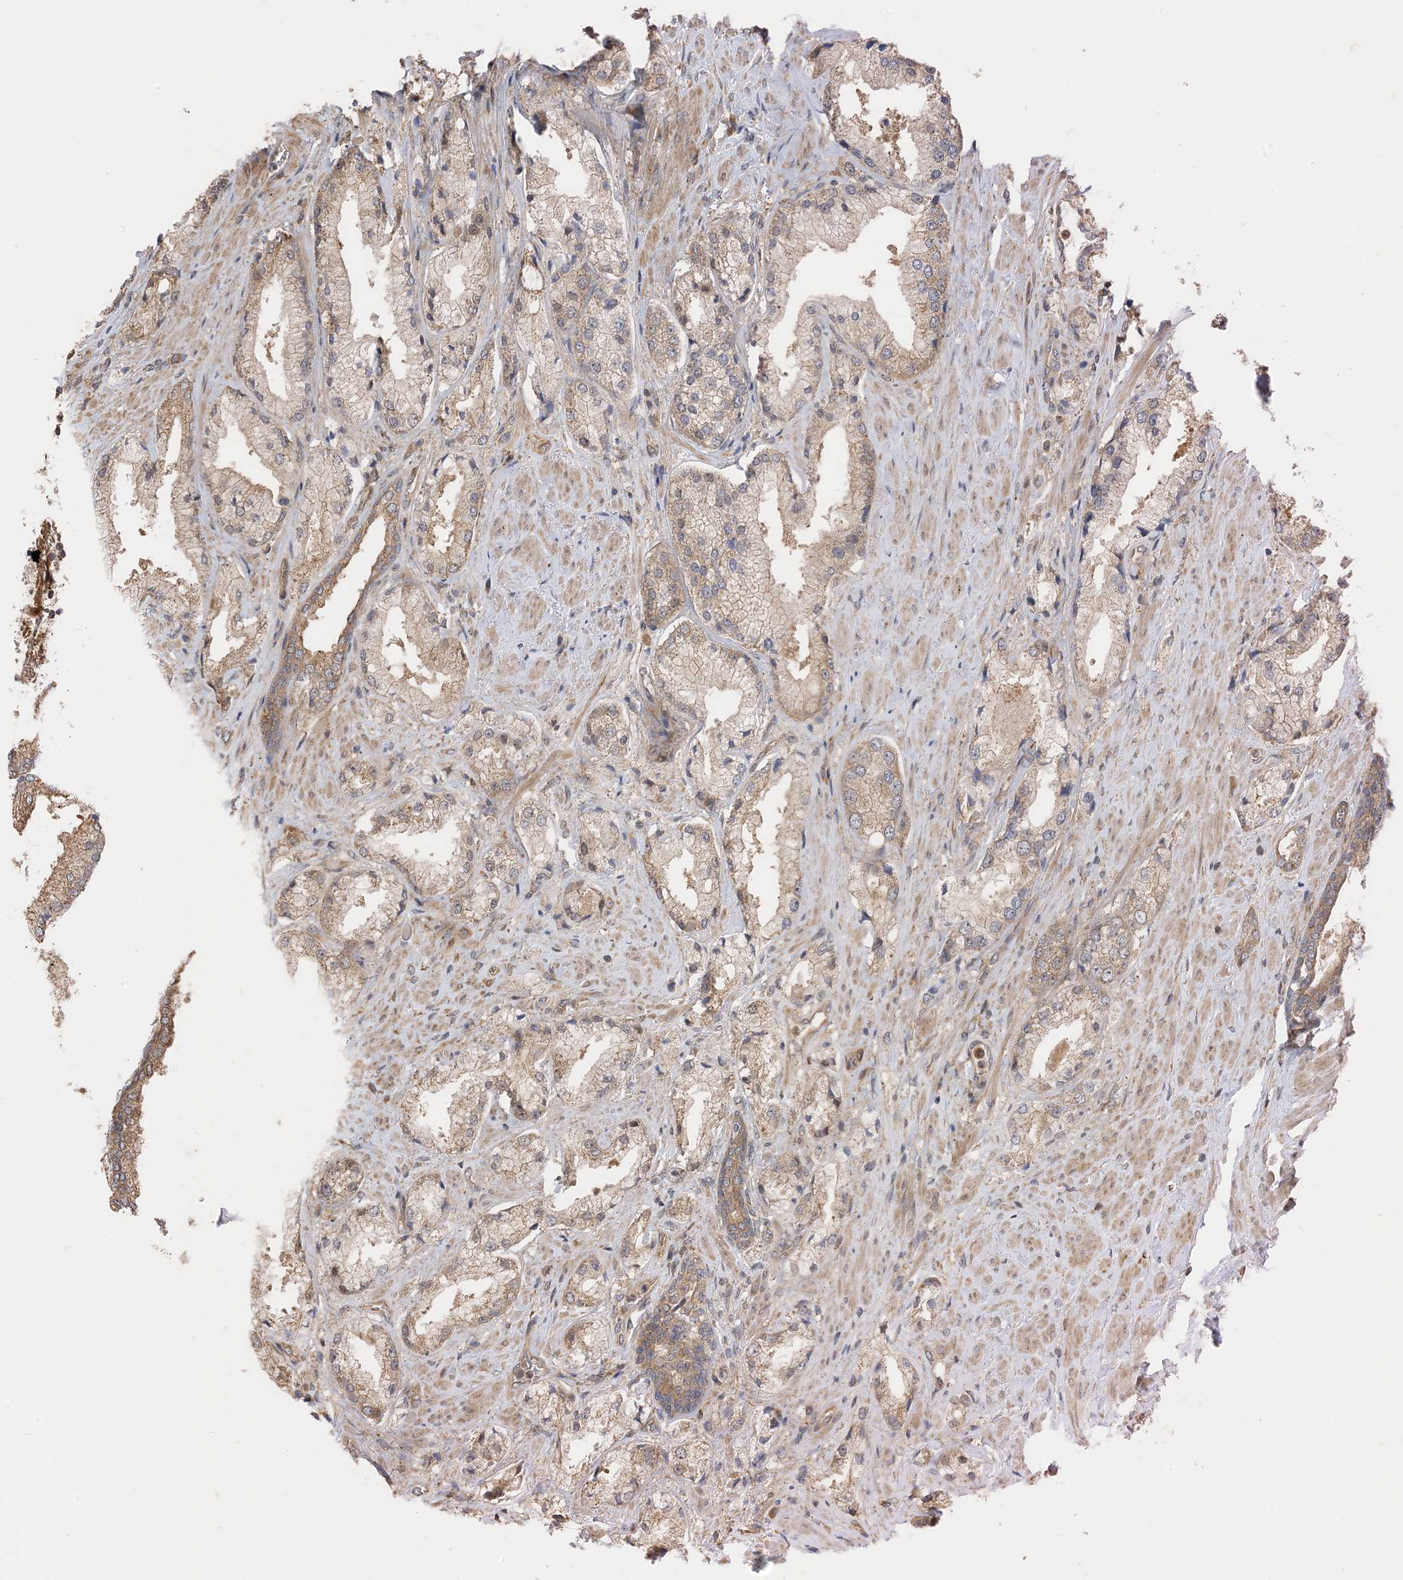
{"staining": {"intensity": "moderate", "quantity": ">75%", "location": "cytoplasmic/membranous"}, "tissue": "prostate cancer", "cell_type": "Tumor cells", "image_type": "cancer", "snomed": [{"axis": "morphology", "description": "Adenocarcinoma, Low grade"}, {"axis": "topography", "description": "Prostate"}], "caption": "This photomicrograph displays prostate cancer stained with IHC to label a protein in brown. The cytoplasmic/membranous of tumor cells show moderate positivity for the protein. Nuclei are counter-stained blue.", "gene": "ZBTB3", "patient": {"sex": "male", "age": 67}}